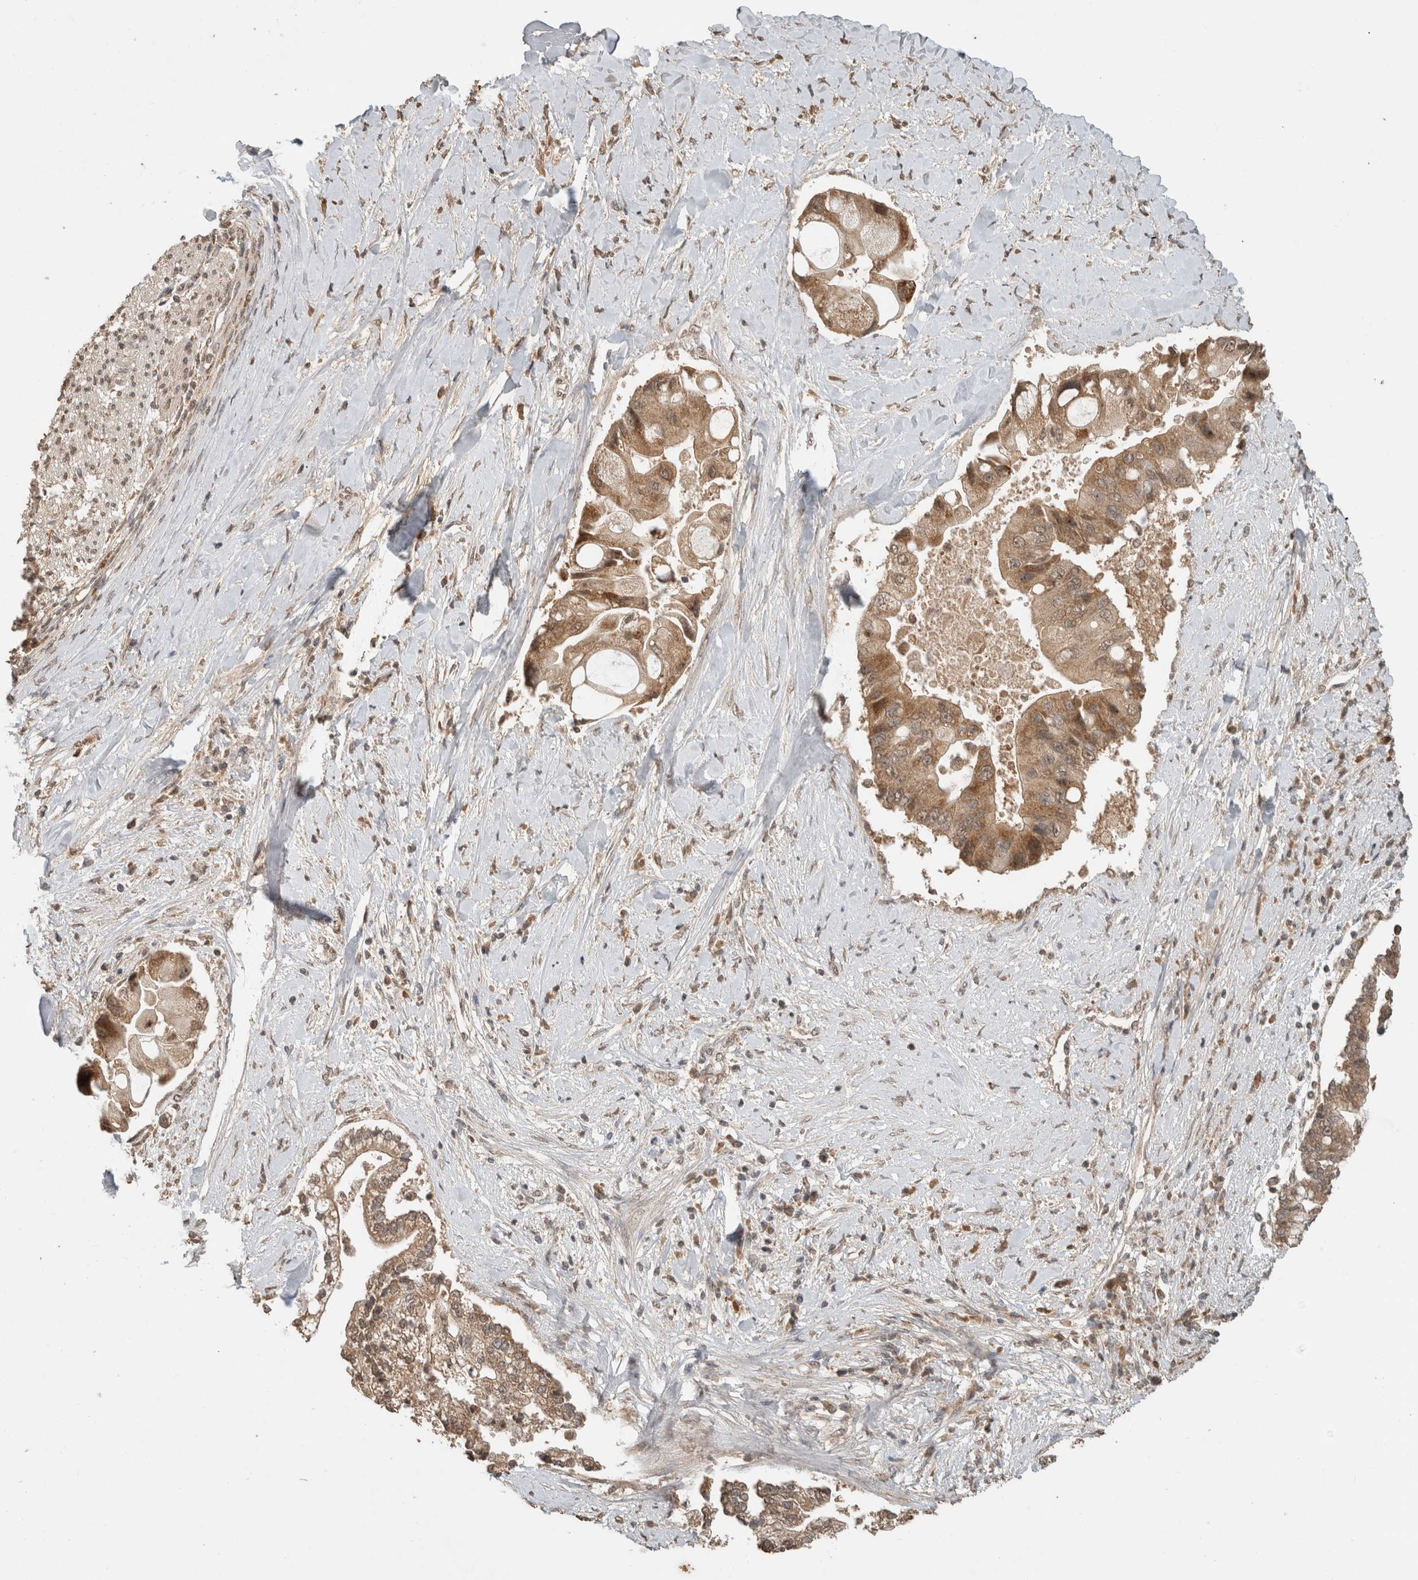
{"staining": {"intensity": "moderate", "quantity": ">75%", "location": "cytoplasmic/membranous"}, "tissue": "liver cancer", "cell_type": "Tumor cells", "image_type": "cancer", "snomed": [{"axis": "morphology", "description": "Cholangiocarcinoma"}, {"axis": "topography", "description": "Liver"}], "caption": "The photomicrograph demonstrates staining of cholangiocarcinoma (liver), revealing moderate cytoplasmic/membranous protein positivity (brown color) within tumor cells. The protein is shown in brown color, while the nuclei are stained blue.", "gene": "FAM3A", "patient": {"sex": "male", "age": 50}}